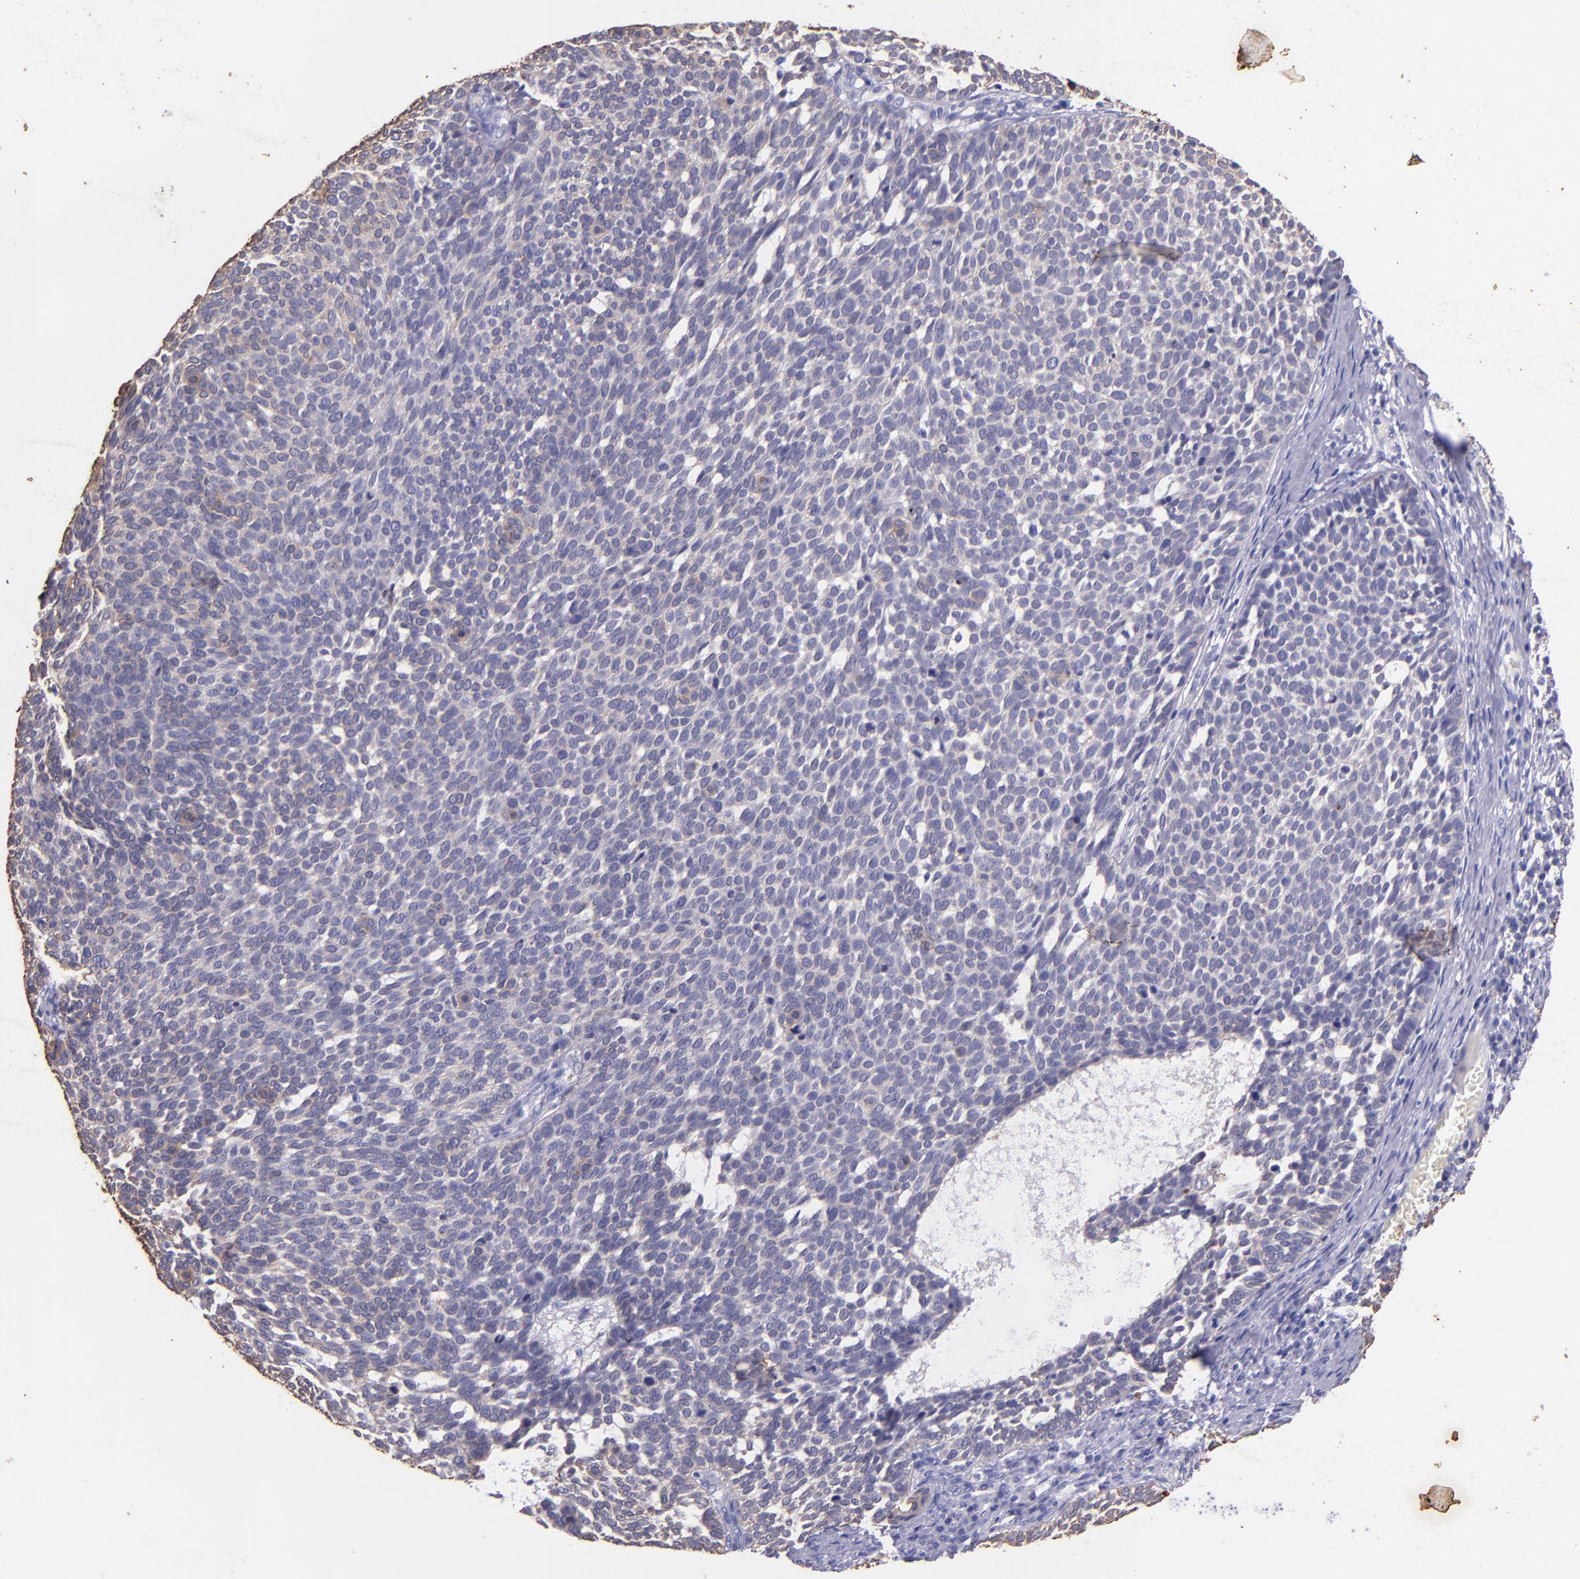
{"staining": {"intensity": "weak", "quantity": "<25%", "location": "cytoplasmic/membranous"}, "tissue": "skin cancer", "cell_type": "Tumor cells", "image_type": "cancer", "snomed": [{"axis": "morphology", "description": "Basal cell carcinoma"}, {"axis": "topography", "description": "Skin"}], "caption": "This is an immunohistochemistry histopathology image of skin basal cell carcinoma. There is no expression in tumor cells.", "gene": "KRT4", "patient": {"sex": "male", "age": 63}}